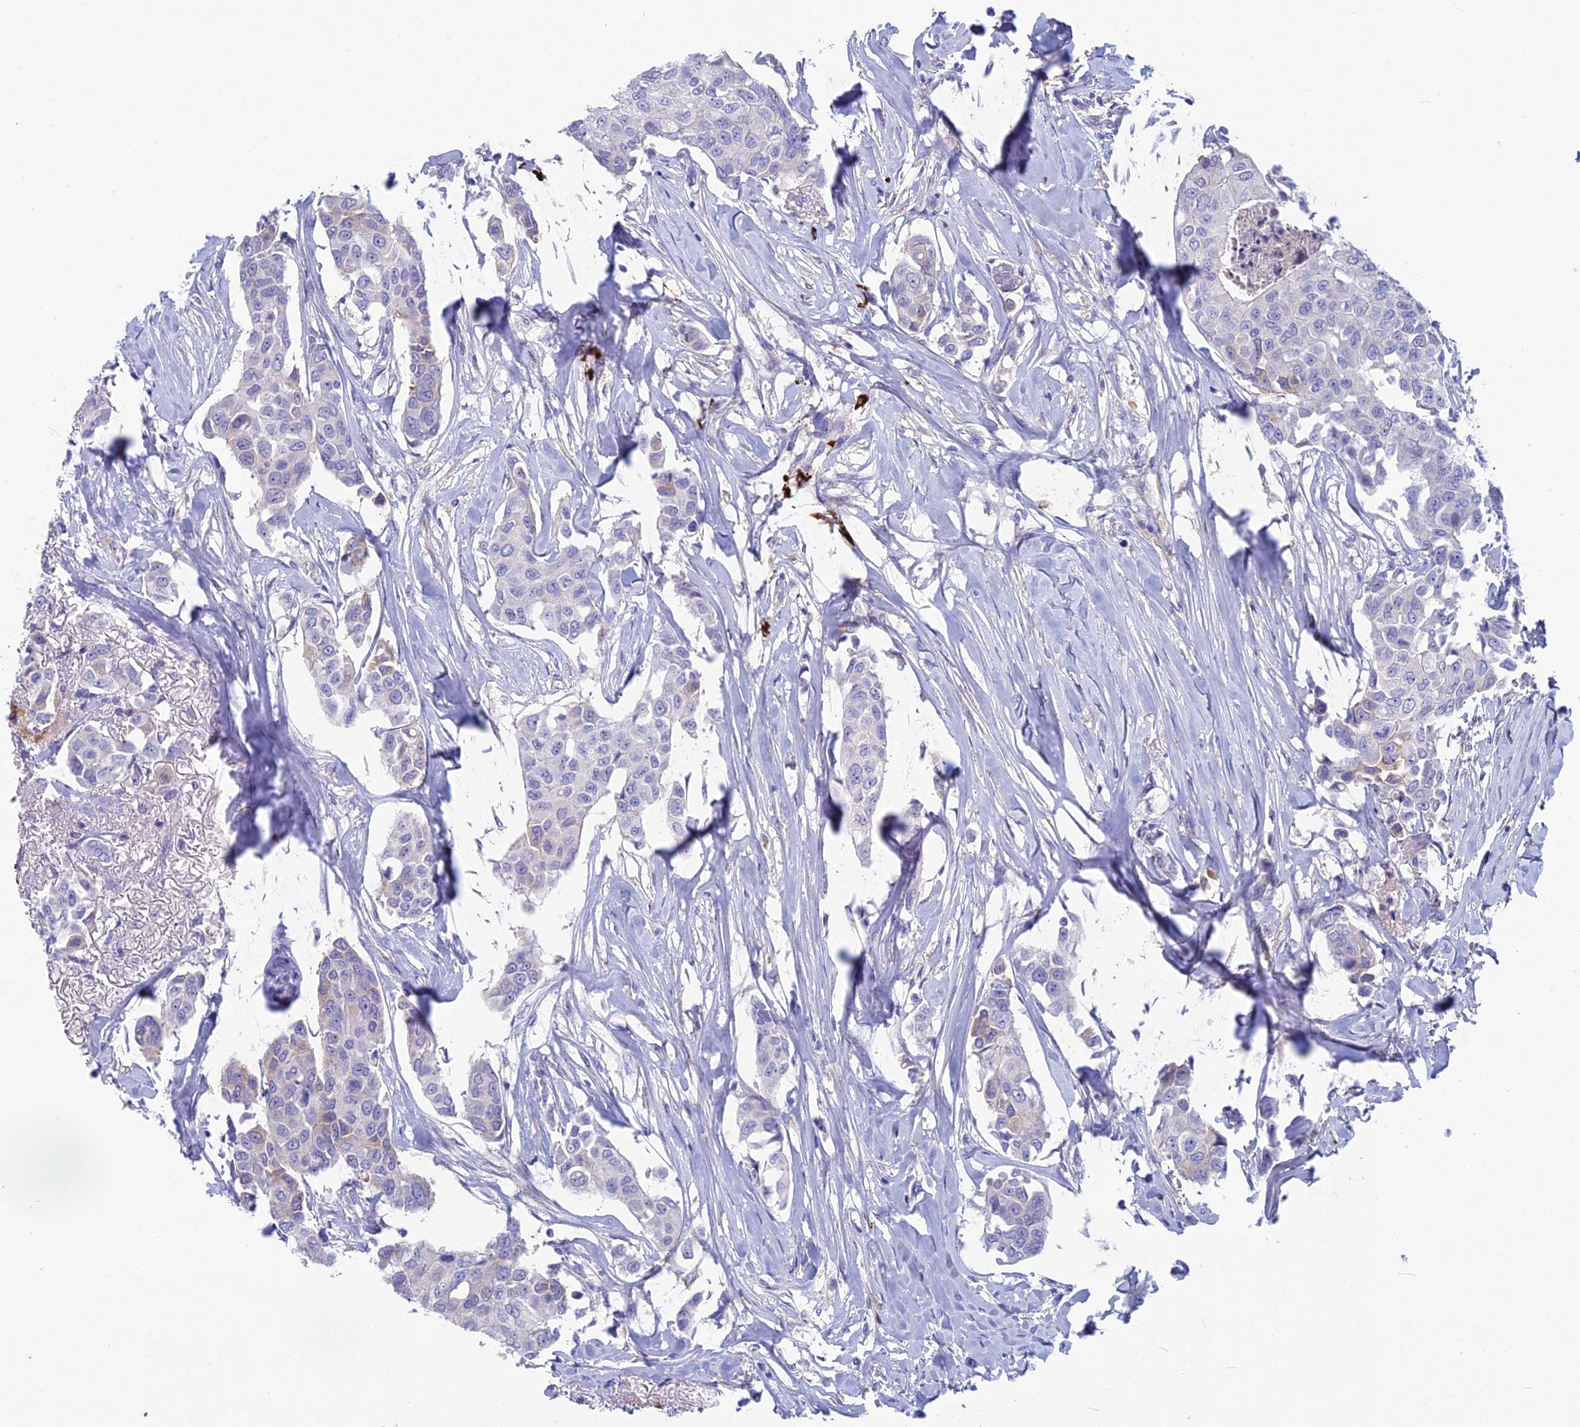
{"staining": {"intensity": "negative", "quantity": "none", "location": "none"}, "tissue": "breast cancer", "cell_type": "Tumor cells", "image_type": "cancer", "snomed": [{"axis": "morphology", "description": "Duct carcinoma"}, {"axis": "topography", "description": "Breast"}], "caption": "Protein analysis of breast infiltrating ductal carcinoma demonstrates no significant staining in tumor cells.", "gene": "SNAP91", "patient": {"sex": "female", "age": 80}}